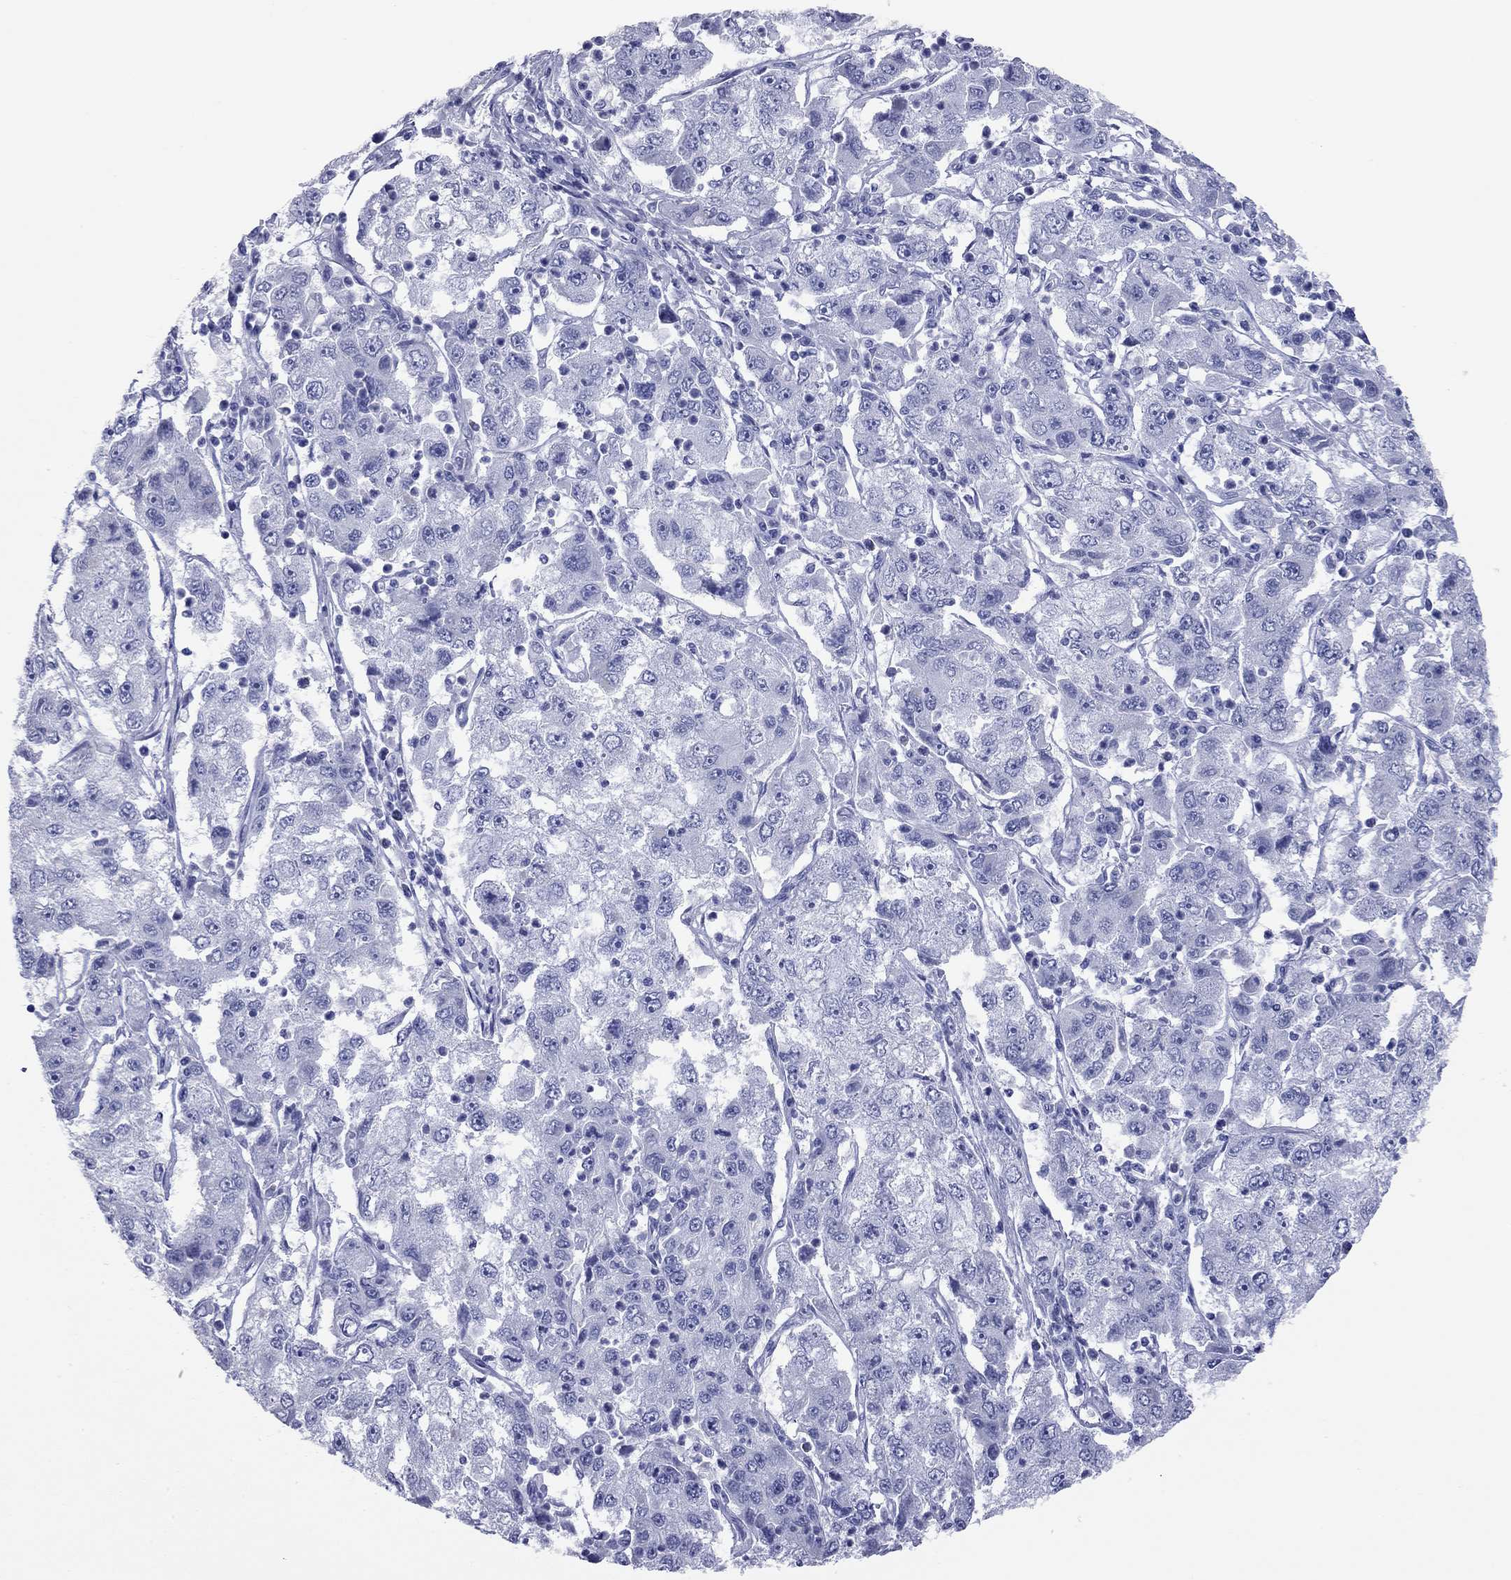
{"staining": {"intensity": "negative", "quantity": "none", "location": "none"}, "tissue": "cervical cancer", "cell_type": "Tumor cells", "image_type": "cancer", "snomed": [{"axis": "morphology", "description": "Squamous cell carcinoma, NOS"}, {"axis": "topography", "description": "Cervix"}], "caption": "The photomicrograph exhibits no staining of tumor cells in cervical cancer (squamous cell carcinoma).", "gene": "VSIG10", "patient": {"sex": "female", "age": 36}}